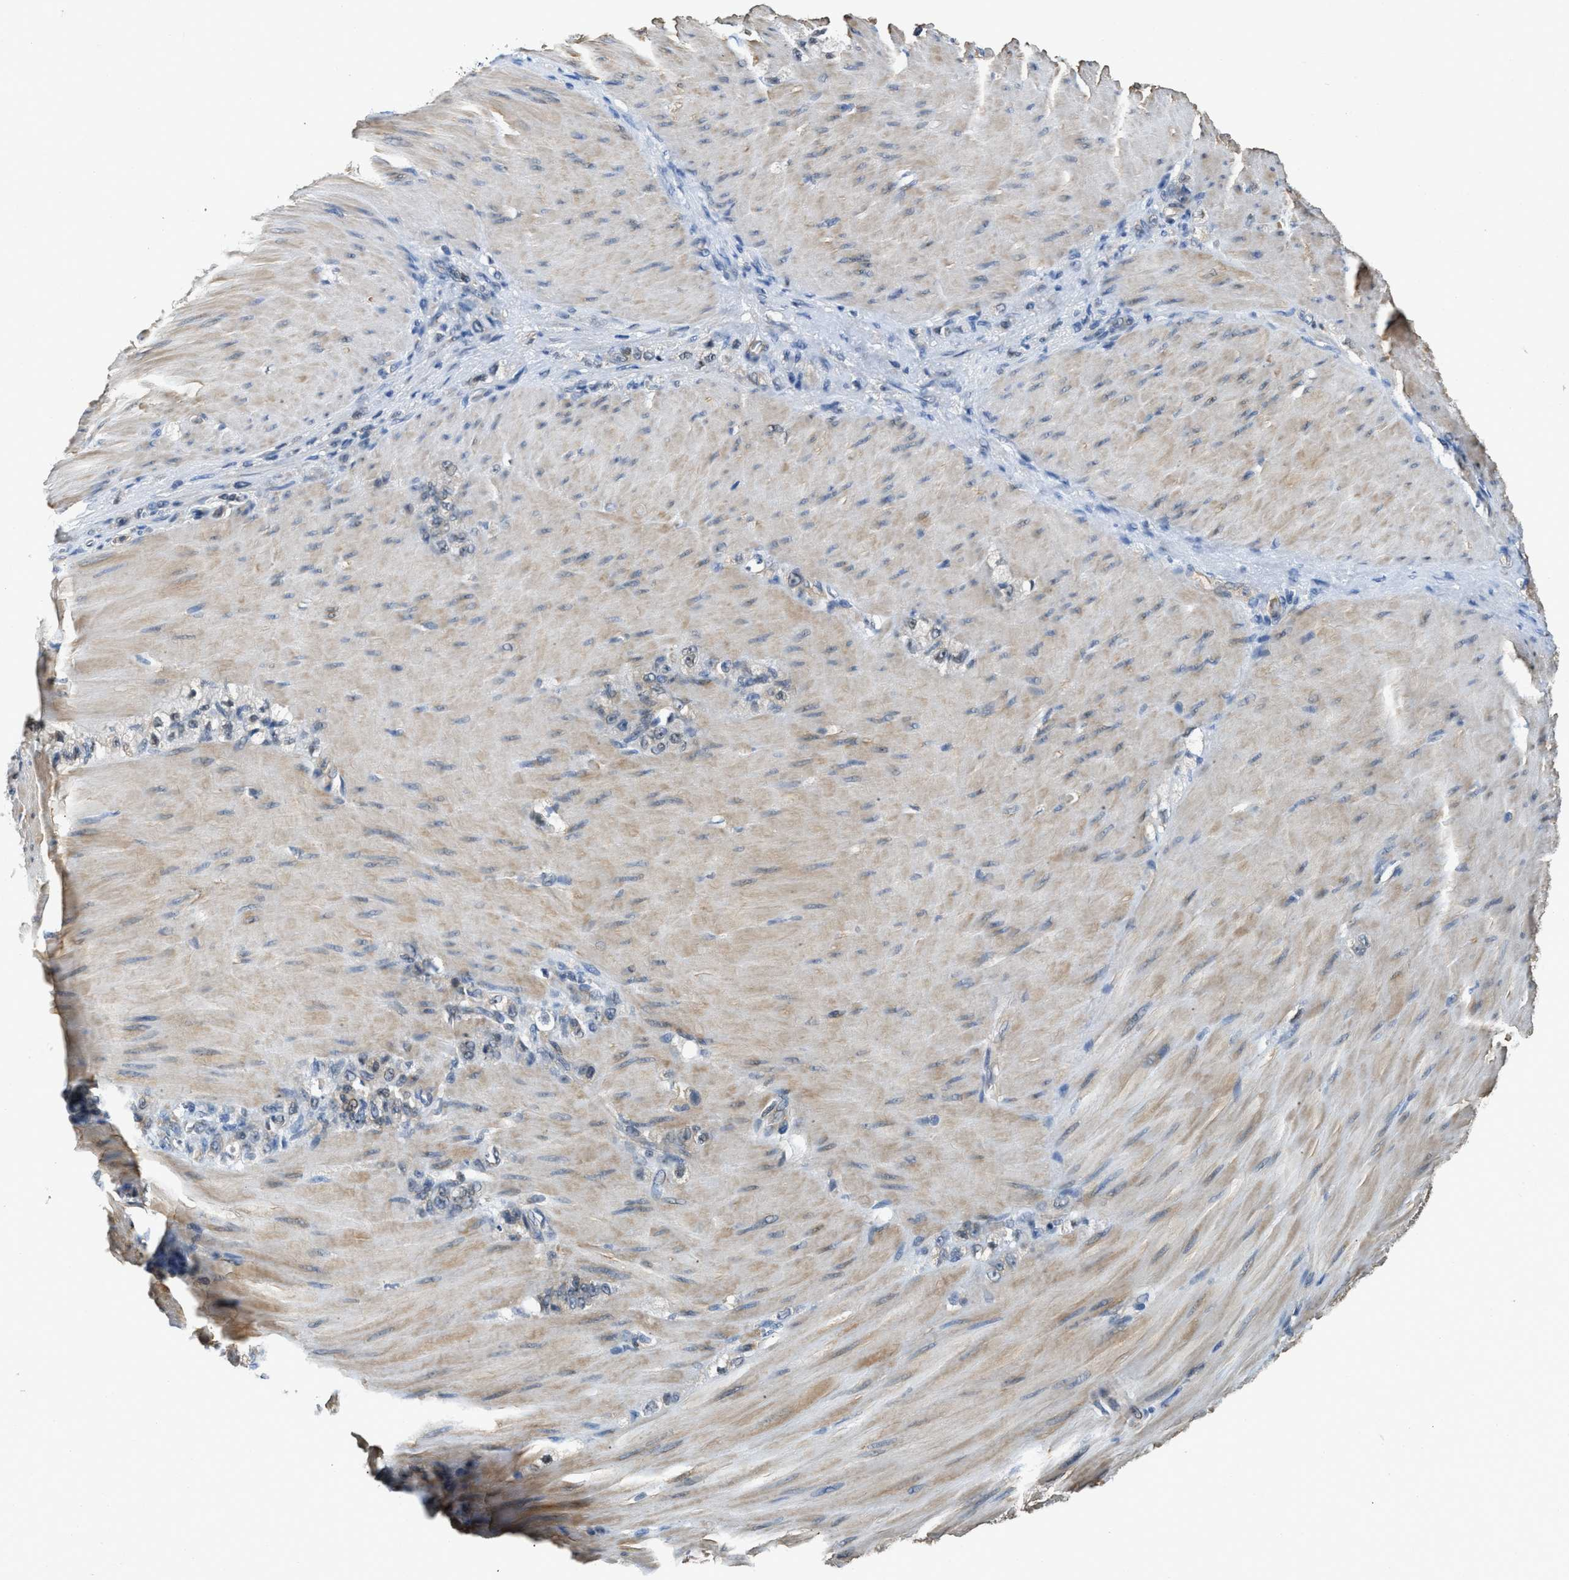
{"staining": {"intensity": "negative", "quantity": "none", "location": "none"}, "tissue": "stomach cancer", "cell_type": "Tumor cells", "image_type": "cancer", "snomed": [{"axis": "morphology", "description": "Normal tissue, NOS"}, {"axis": "morphology", "description": "Adenocarcinoma, NOS"}, {"axis": "topography", "description": "Stomach"}], "caption": "Immunohistochemistry (IHC) histopathology image of human adenocarcinoma (stomach) stained for a protein (brown), which exhibits no positivity in tumor cells. Nuclei are stained in blue.", "gene": "TES", "patient": {"sex": "male", "age": 82}}